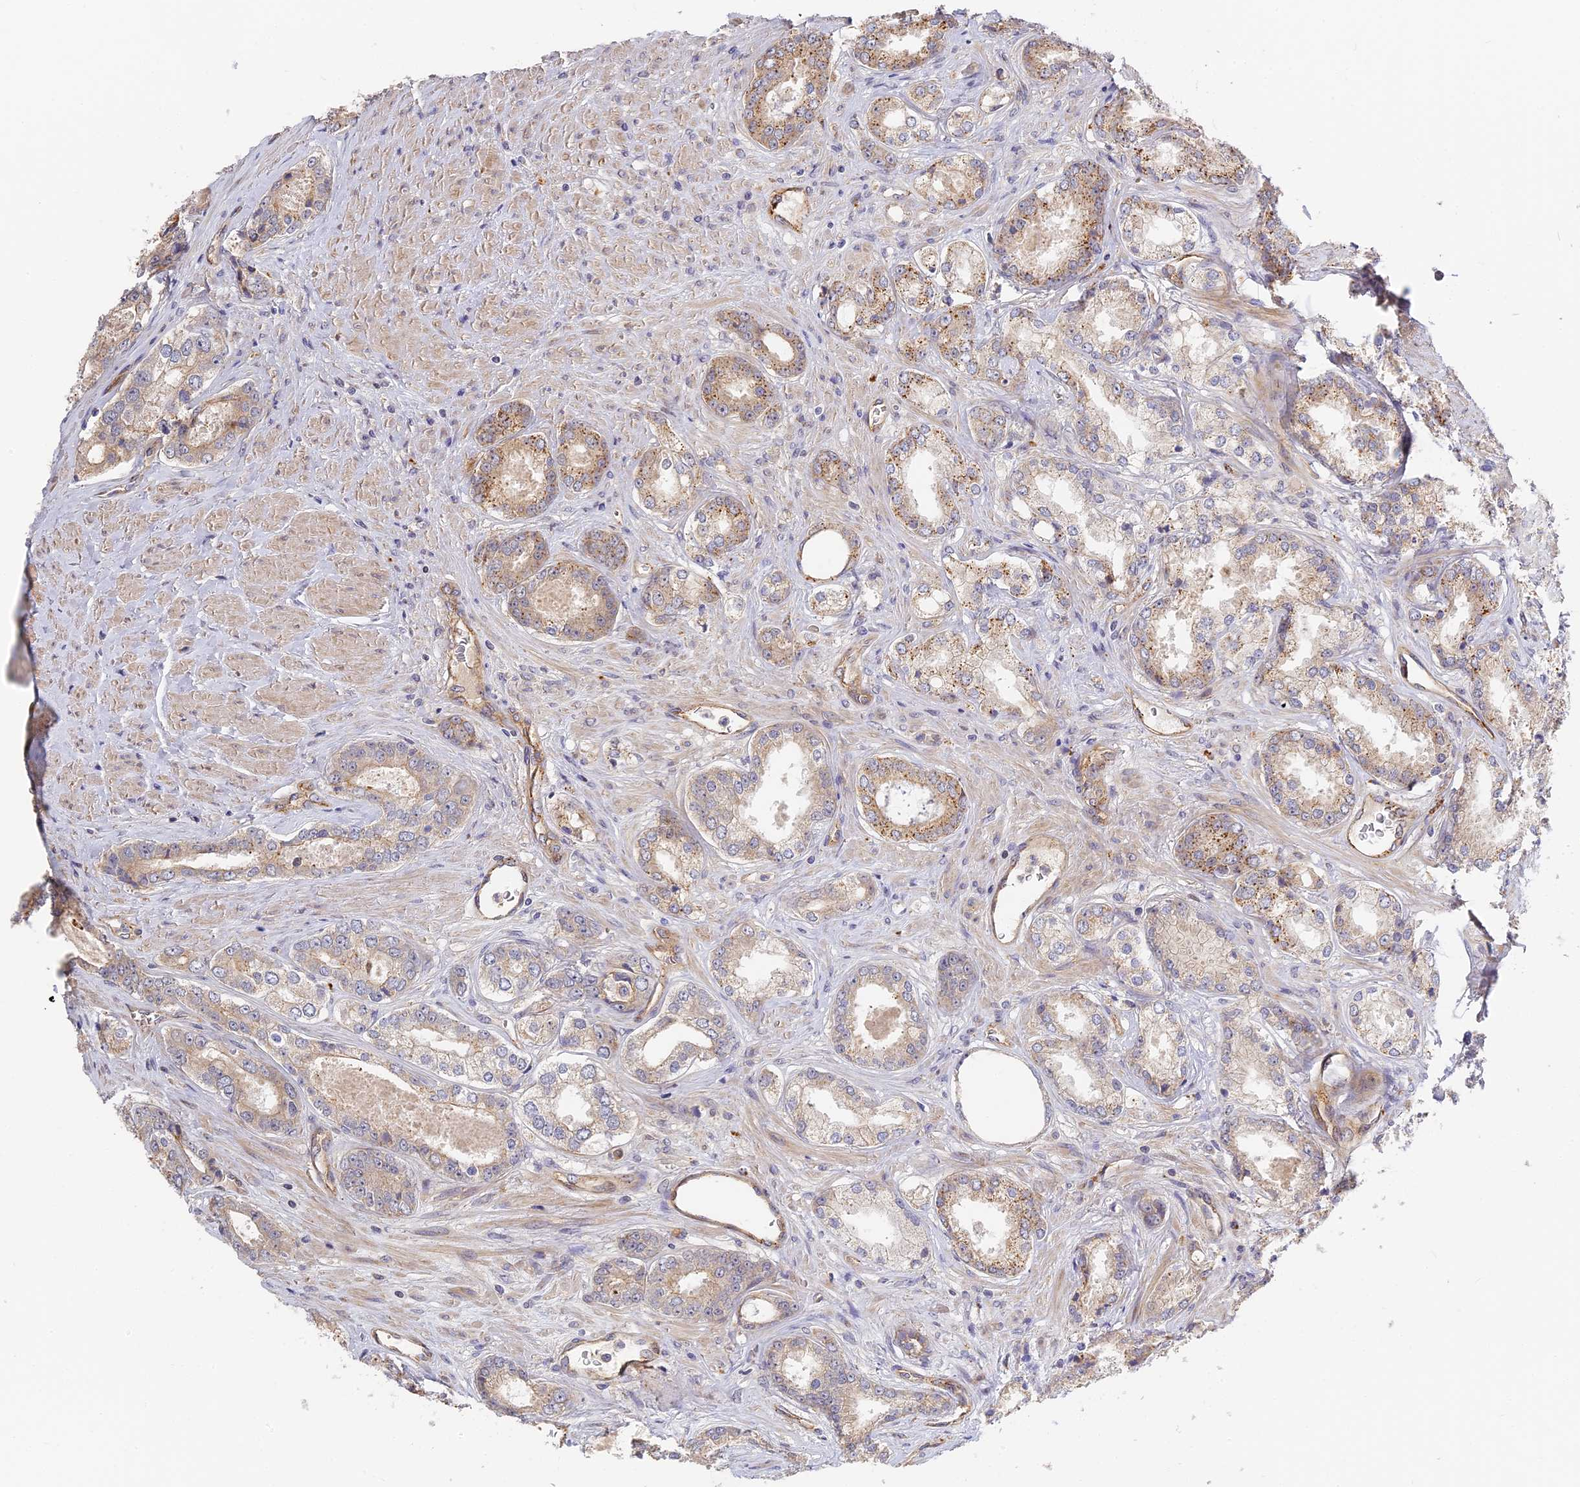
{"staining": {"intensity": "moderate", "quantity": "<25%", "location": "cytoplasmic/membranous"}, "tissue": "prostate cancer", "cell_type": "Tumor cells", "image_type": "cancer", "snomed": [{"axis": "morphology", "description": "Adenocarcinoma, Low grade"}, {"axis": "topography", "description": "Prostate"}], "caption": "Human prostate cancer (adenocarcinoma (low-grade)) stained with a brown dye demonstrates moderate cytoplasmic/membranous positive positivity in about <25% of tumor cells.", "gene": "MISP3", "patient": {"sex": "male", "age": 68}}